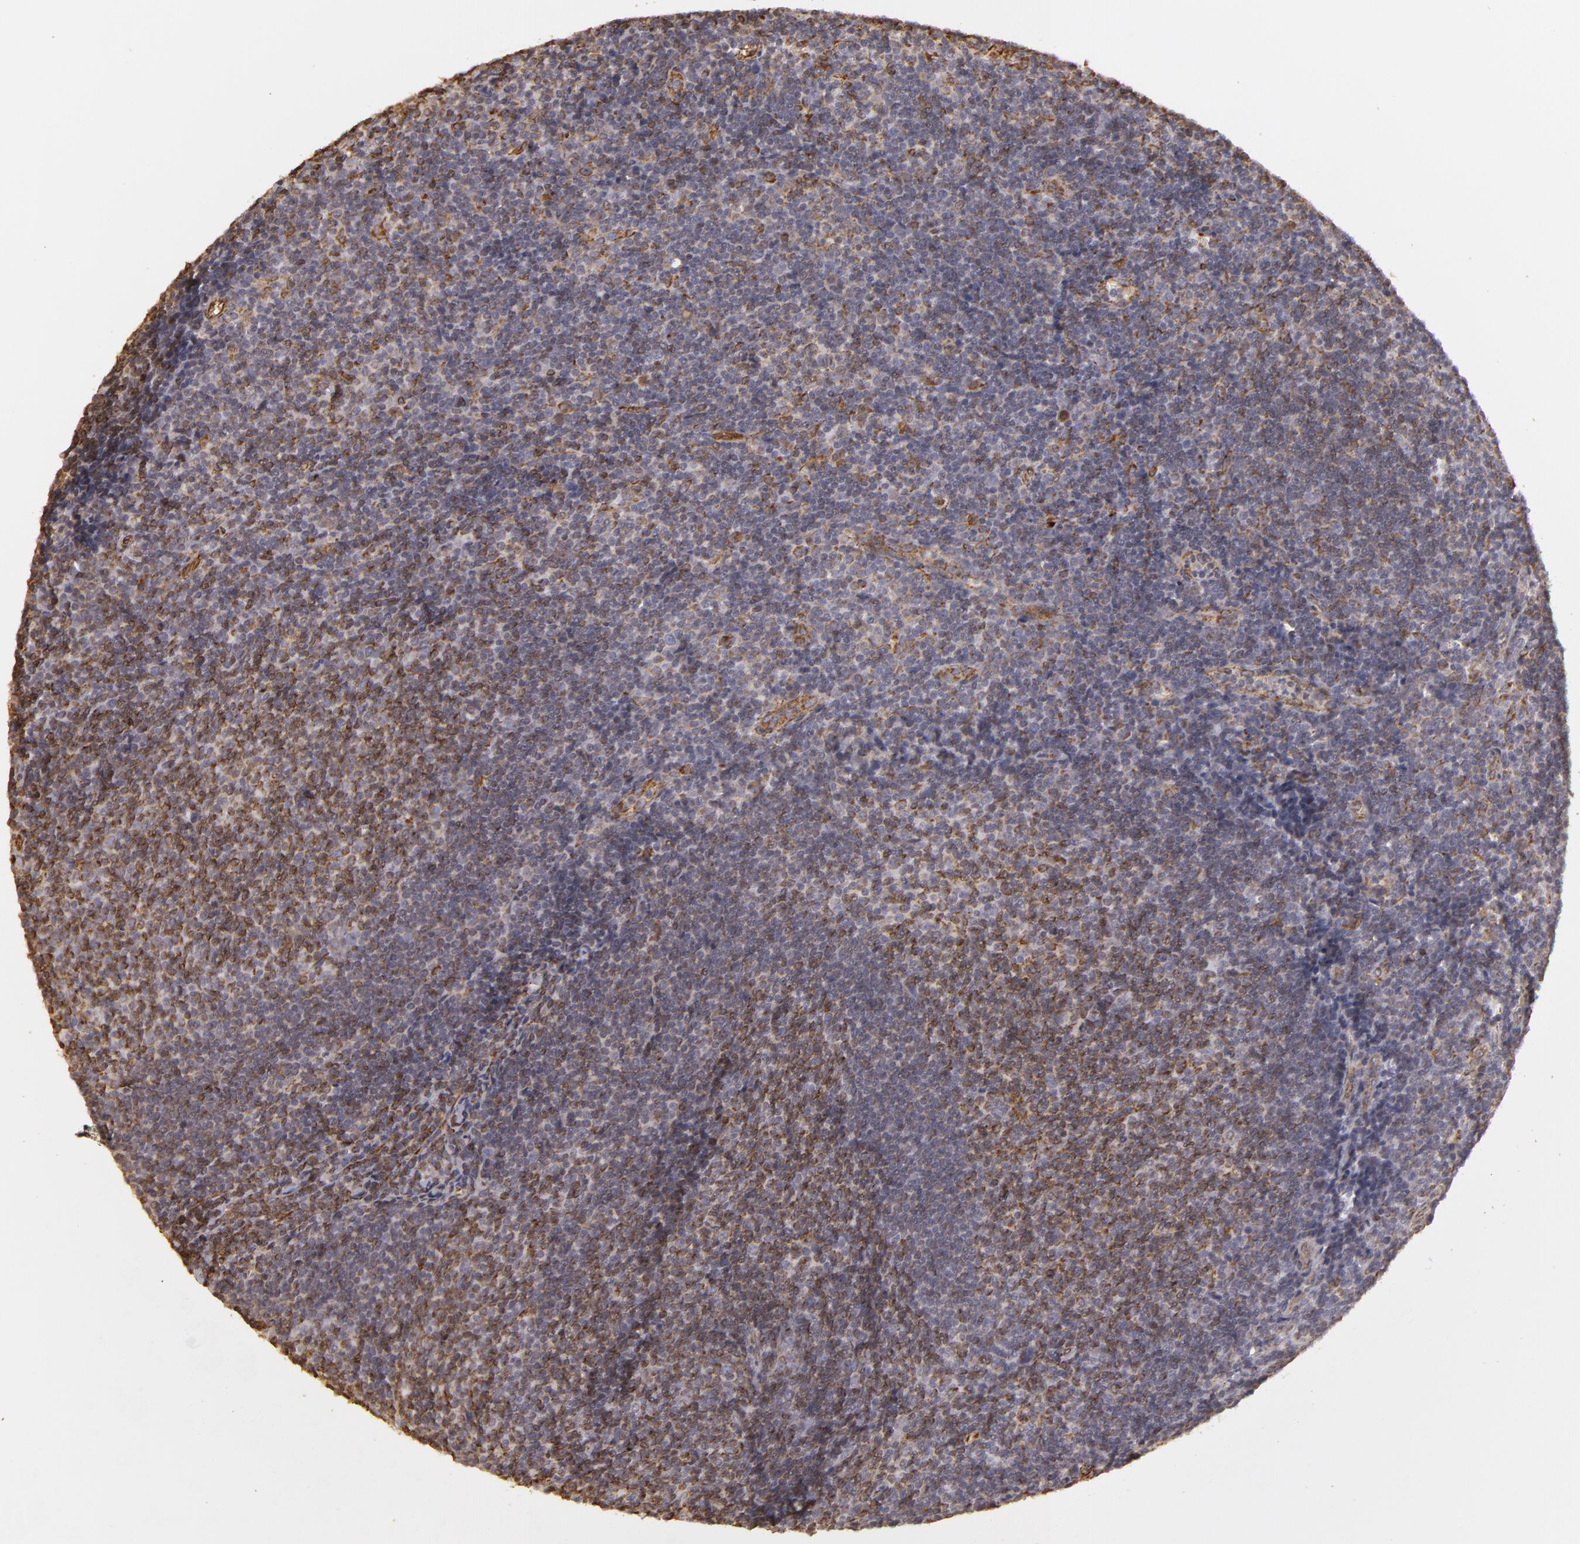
{"staining": {"intensity": "moderate", "quantity": "25%-75%", "location": "cytoplasmic/membranous"}, "tissue": "lymphoma", "cell_type": "Tumor cells", "image_type": "cancer", "snomed": [{"axis": "morphology", "description": "Malignant lymphoma, non-Hodgkin's type, Low grade"}, {"axis": "topography", "description": "Lymph node"}], "caption": "A medium amount of moderate cytoplasmic/membranous expression is identified in approximately 25%-75% of tumor cells in lymphoma tissue.", "gene": "CYB5R3", "patient": {"sex": "male", "age": 49}}